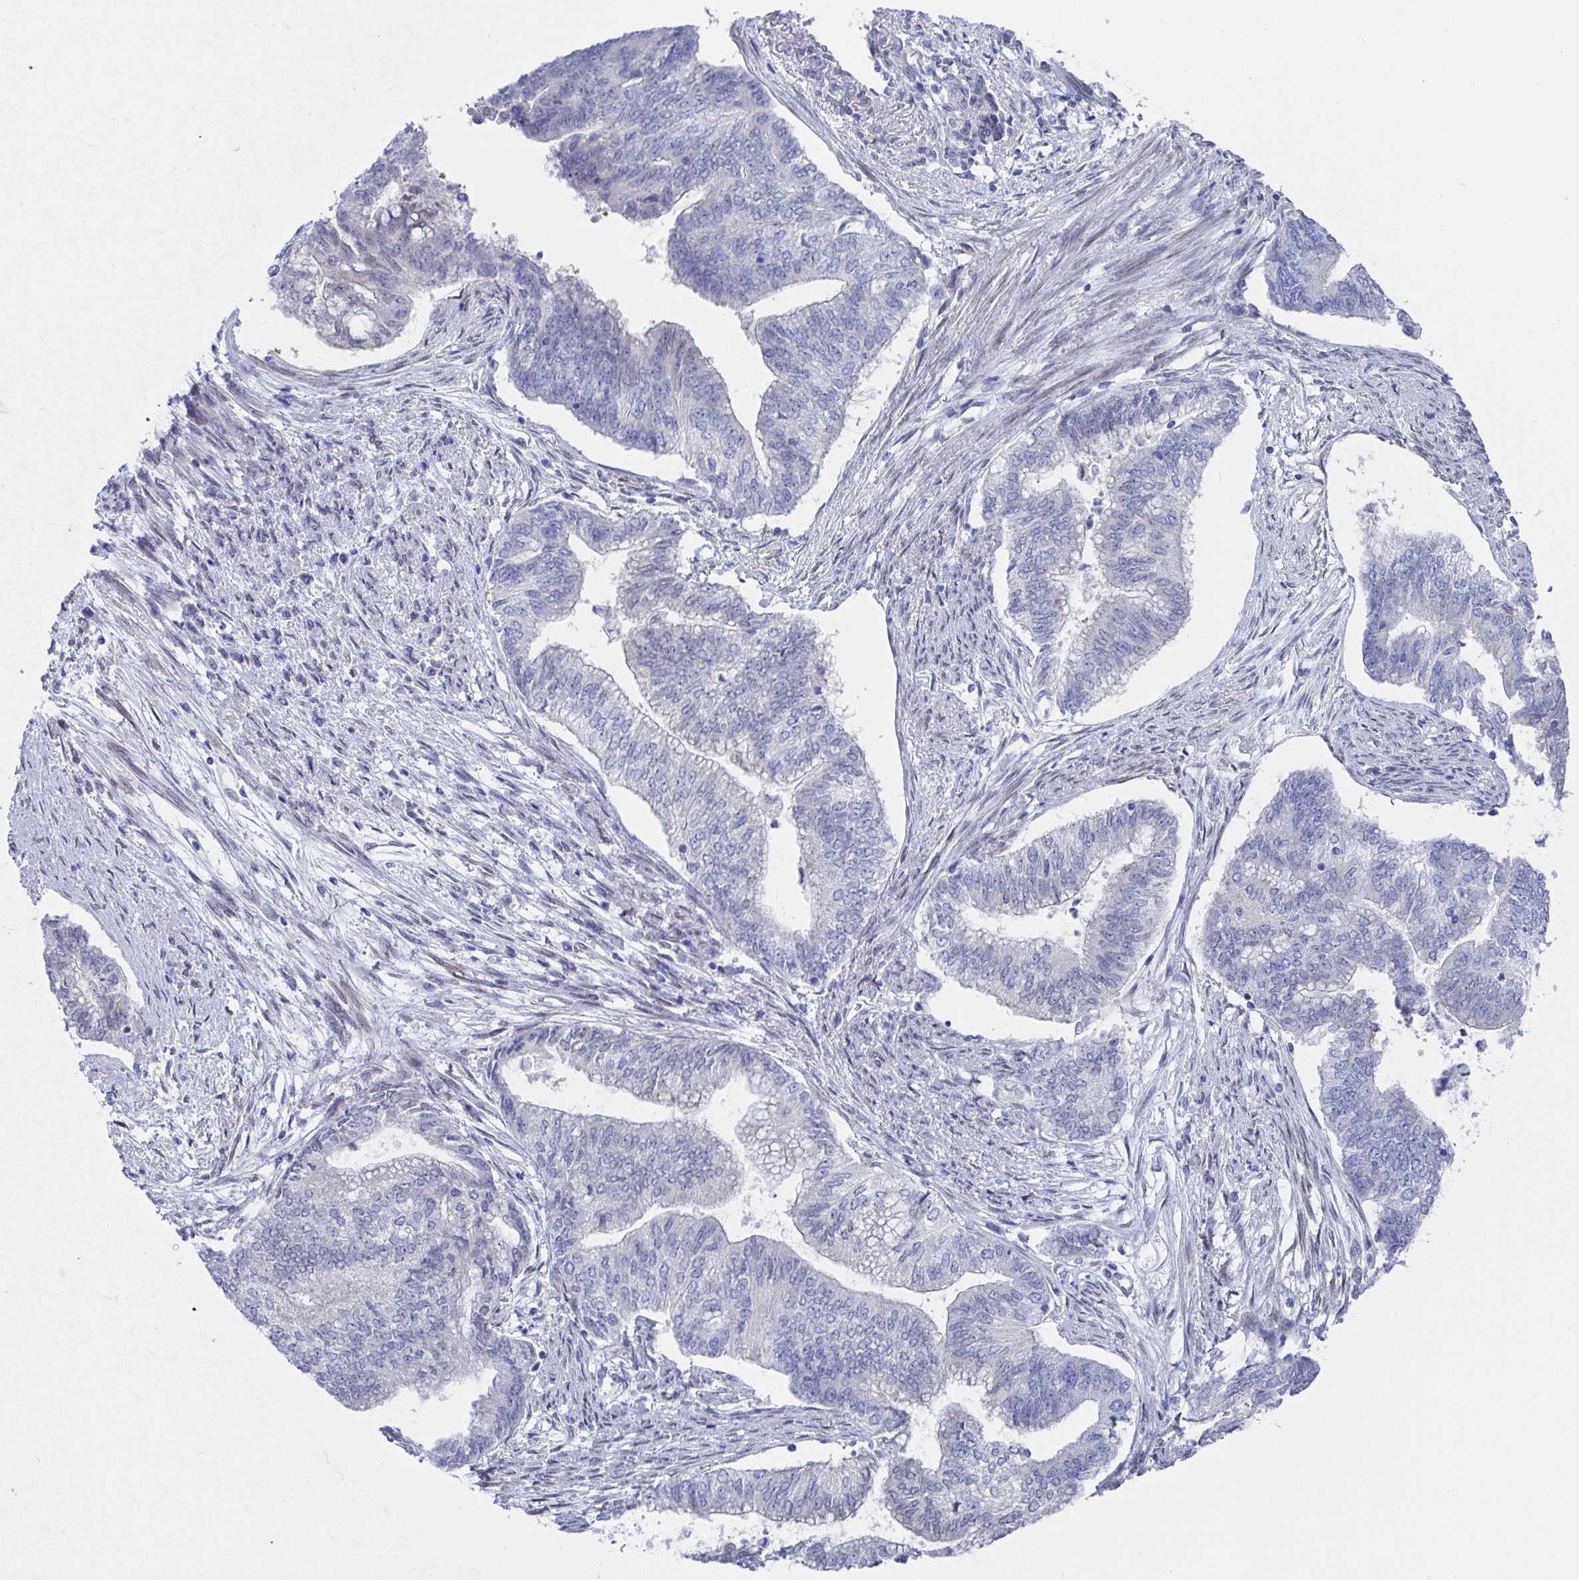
{"staining": {"intensity": "negative", "quantity": "none", "location": "none"}, "tissue": "endometrial cancer", "cell_type": "Tumor cells", "image_type": "cancer", "snomed": [{"axis": "morphology", "description": "Adenocarcinoma, NOS"}, {"axis": "topography", "description": "Endometrium"}], "caption": "Tumor cells show no significant protein staining in endometrial cancer (adenocarcinoma).", "gene": "MFSD4A", "patient": {"sex": "female", "age": 65}}